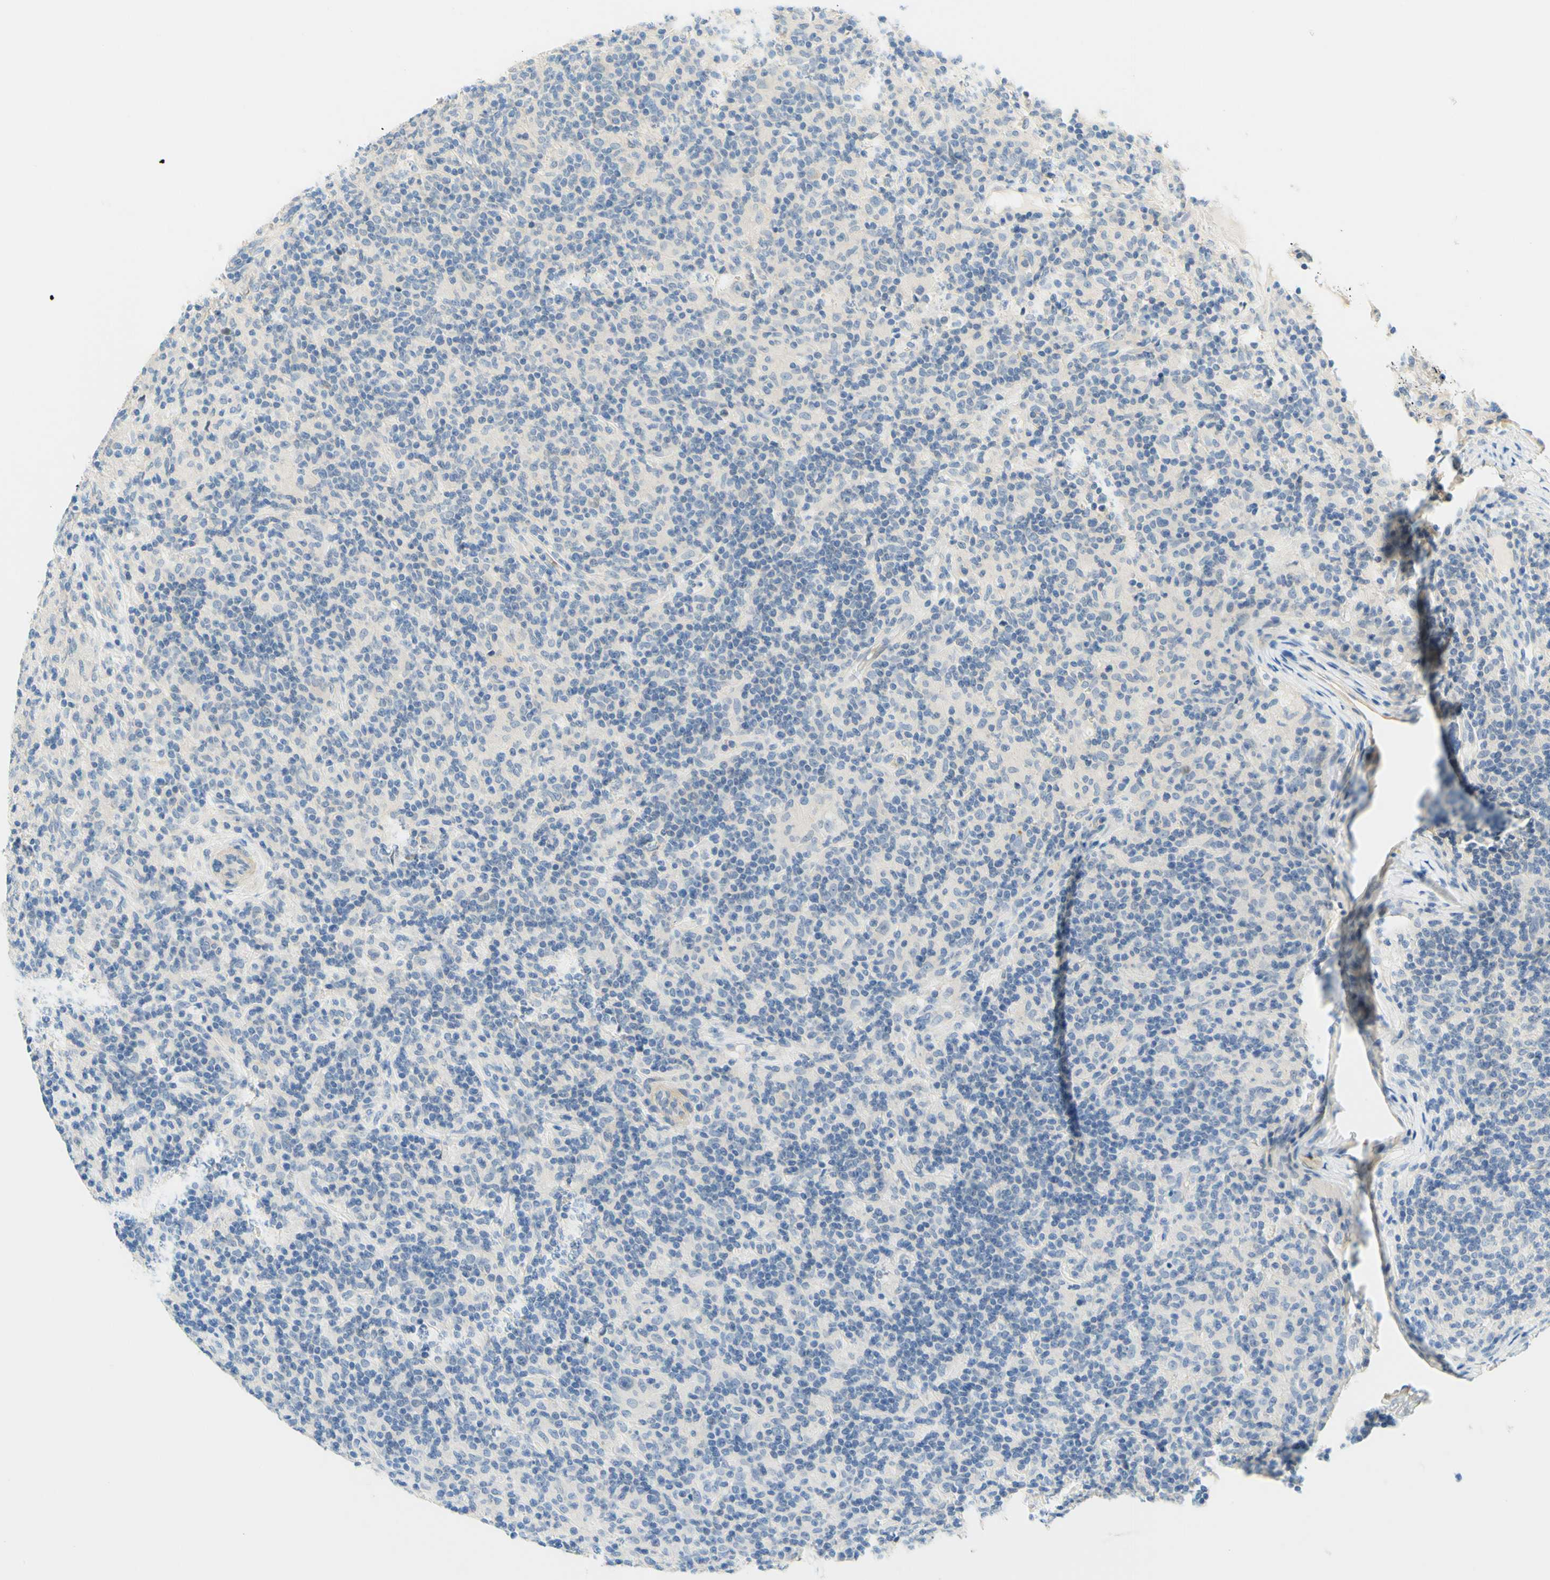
{"staining": {"intensity": "negative", "quantity": "none", "location": "none"}, "tissue": "lymphoma", "cell_type": "Tumor cells", "image_type": "cancer", "snomed": [{"axis": "morphology", "description": "Hodgkin's disease, NOS"}, {"axis": "topography", "description": "Lymph node"}], "caption": "The photomicrograph displays no significant expression in tumor cells of Hodgkin's disease.", "gene": "ENTREP2", "patient": {"sex": "male", "age": 70}}